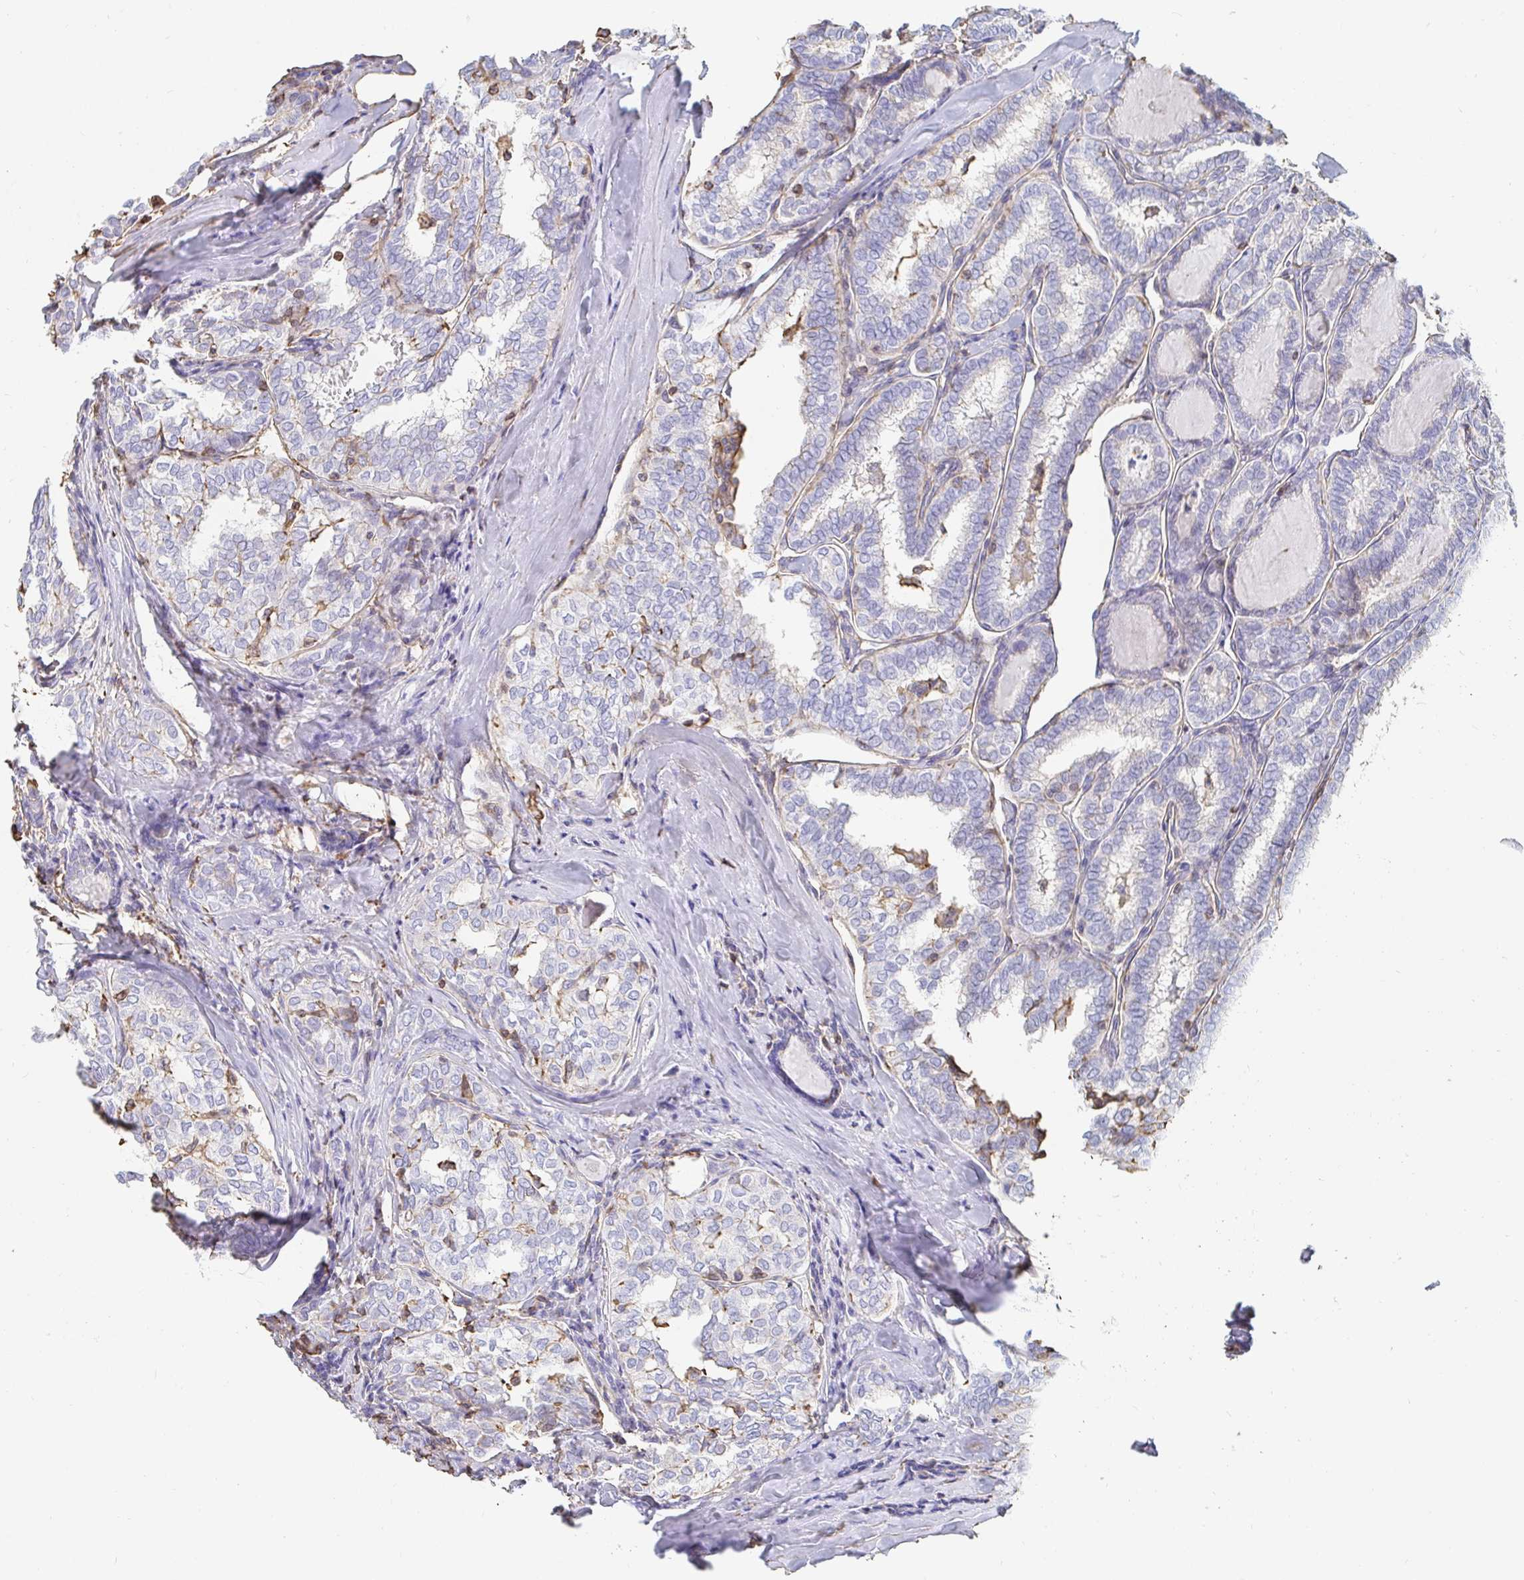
{"staining": {"intensity": "negative", "quantity": "none", "location": "none"}, "tissue": "thyroid cancer", "cell_type": "Tumor cells", "image_type": "cancer", "snomed": [{"axis": "morphology", "description": "Papillary adenocarcinoma, NOS"}, {"axis": "topography", "description": "Thyroid gland"}], "caption": "The micrograph exhibits no staining of tumor cells in thyroid papillary adenocarcinoma. (DAB (3,3'-diaminobenzidine) immunohistochemistry with hematoxylin counter stain).", "gene": "PTPN14", "patient": {"sex": "female", "age": 30}}